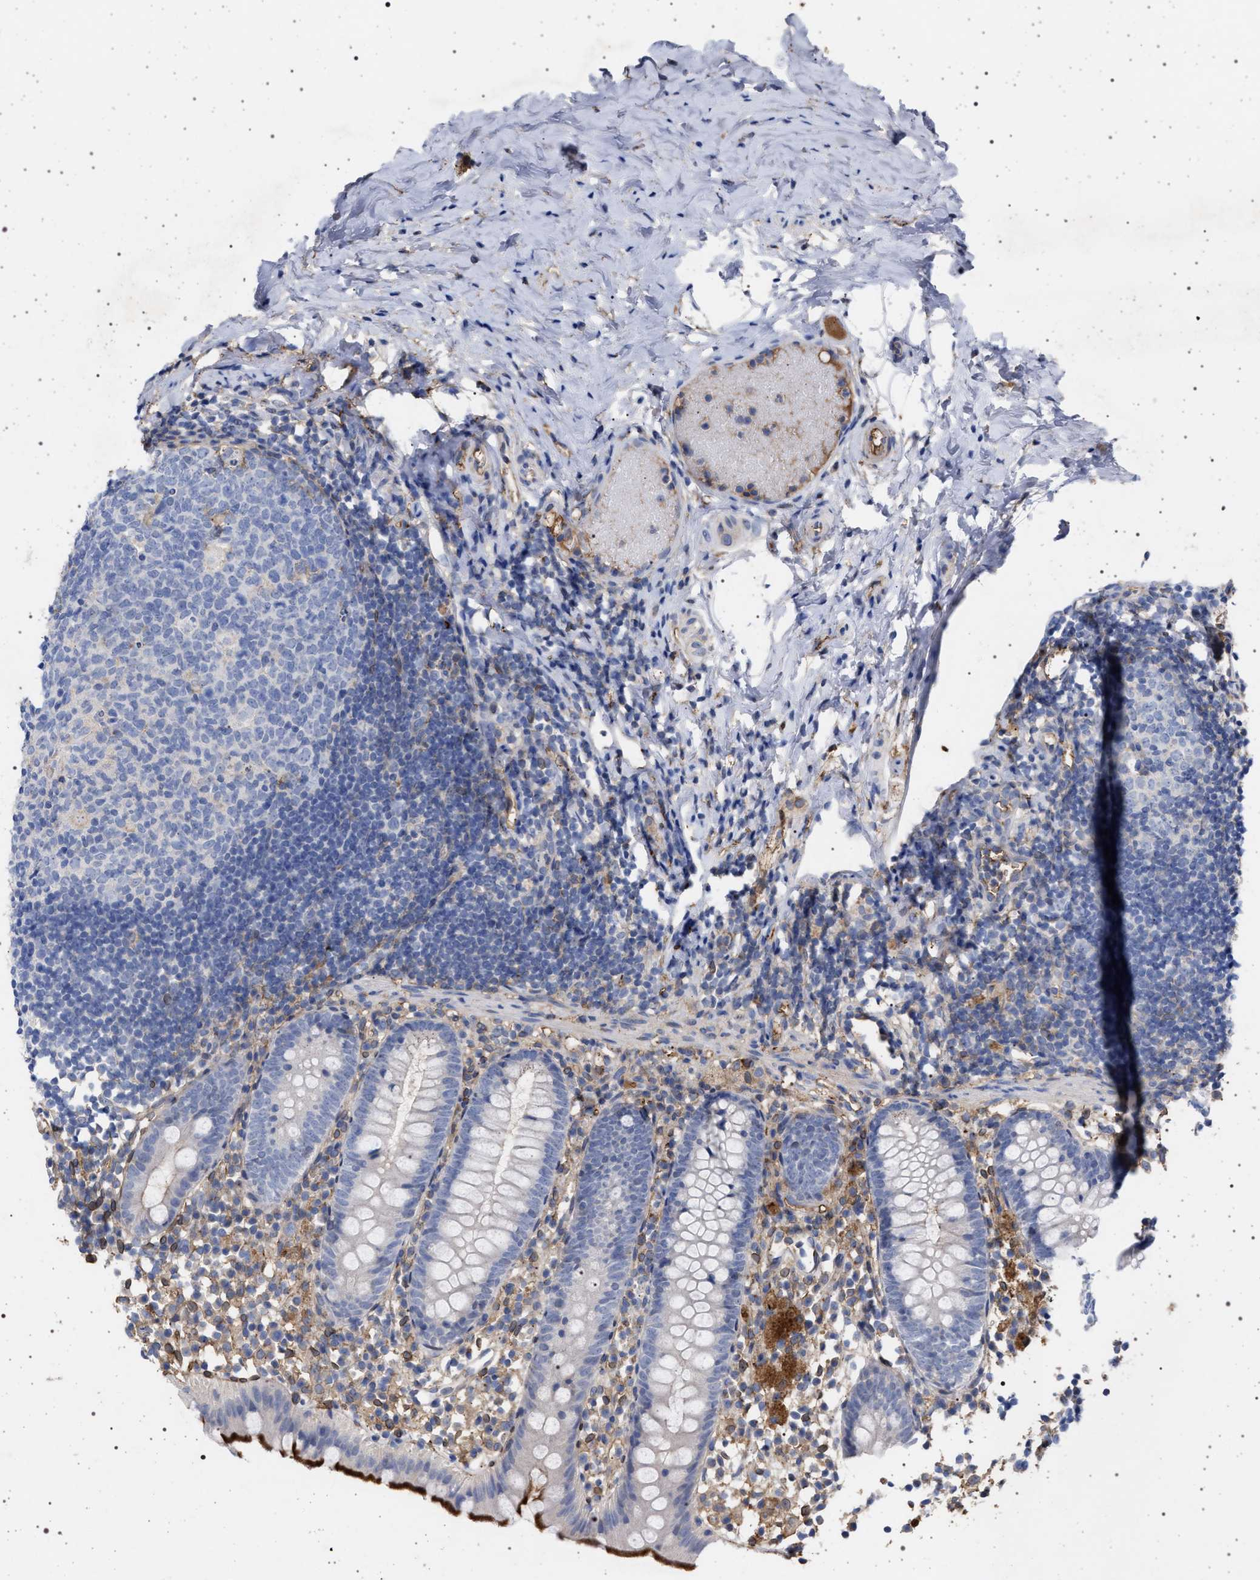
{"staining": {"intensity": "negative", "quantity": "none", "location": "none"}, "tissue": "appendix", "cell_type": "Glandular cells", "image_type": "normal", "snomed": [{"axis": "morphology", "description": "Normal tissue, NOS"}, {"axis": "topography", "description": "Appendix"}], "caption": "A high-resolution histopathology image shows immunohistochemistry (IHC) staining of benign appendix, which shows no significant staining in glandular cells.", "gene": "PLG", "patient": {"sex": "female", "age": 20}}